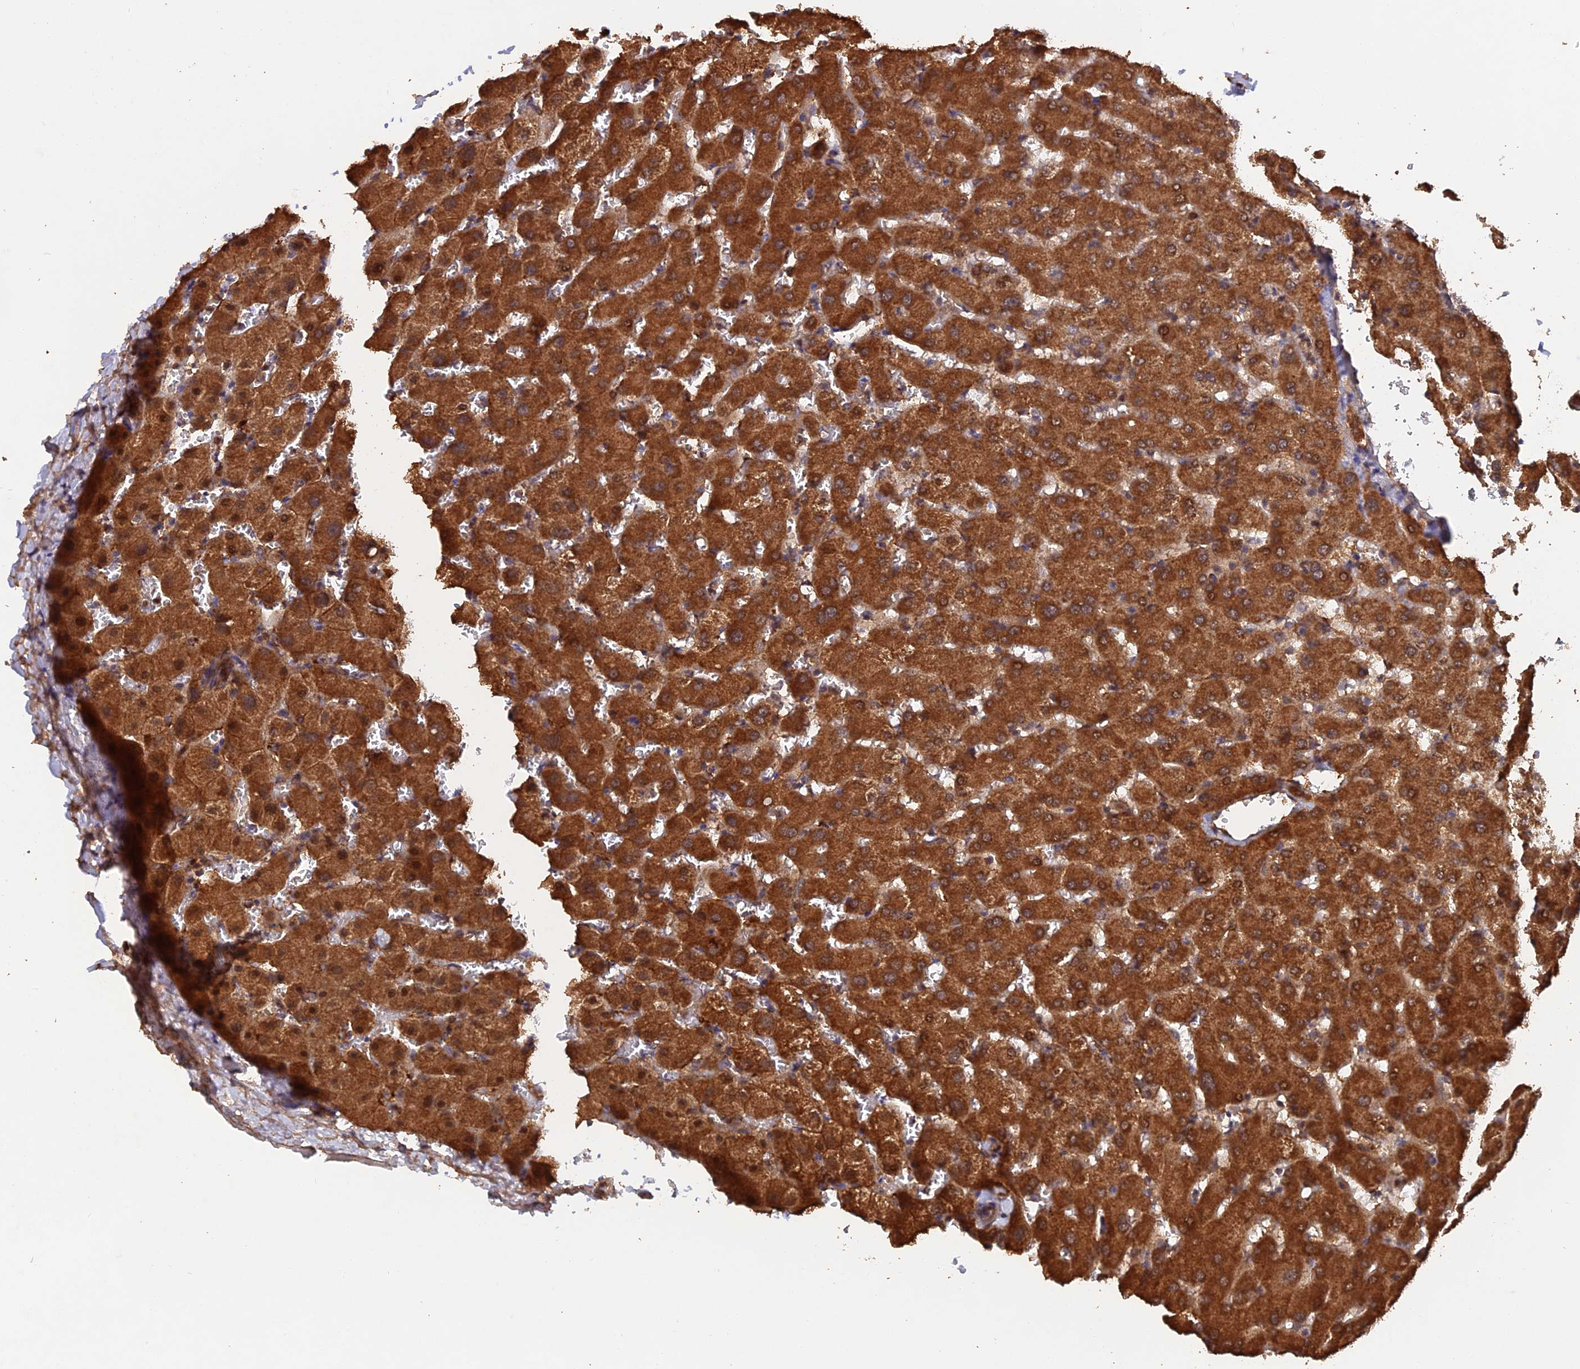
{"staining": {"intensity": "strong", "quantity": ">75%", "location": "cytoplasmic/membranous"}, "tissue": "liver", "cell_type": "Cholangiocytes", "image_type": "normal", "snomed": [{"axis": "morphology", "description": "Normal tissue, NOS"}, {"axis": "topography", "description": "Liver"}], "caption": "This photomicrograph displays unremarkable liver stained with immunohistochemistry (IHC) to label a protein in brown. The cytoplasmic/membranous of cholangiocytes show strong positivity for the protein. Nuclei are counter-stained blue.", "gene": "RALGAPA2", "patient": {"sex": "female", "age": 63}}